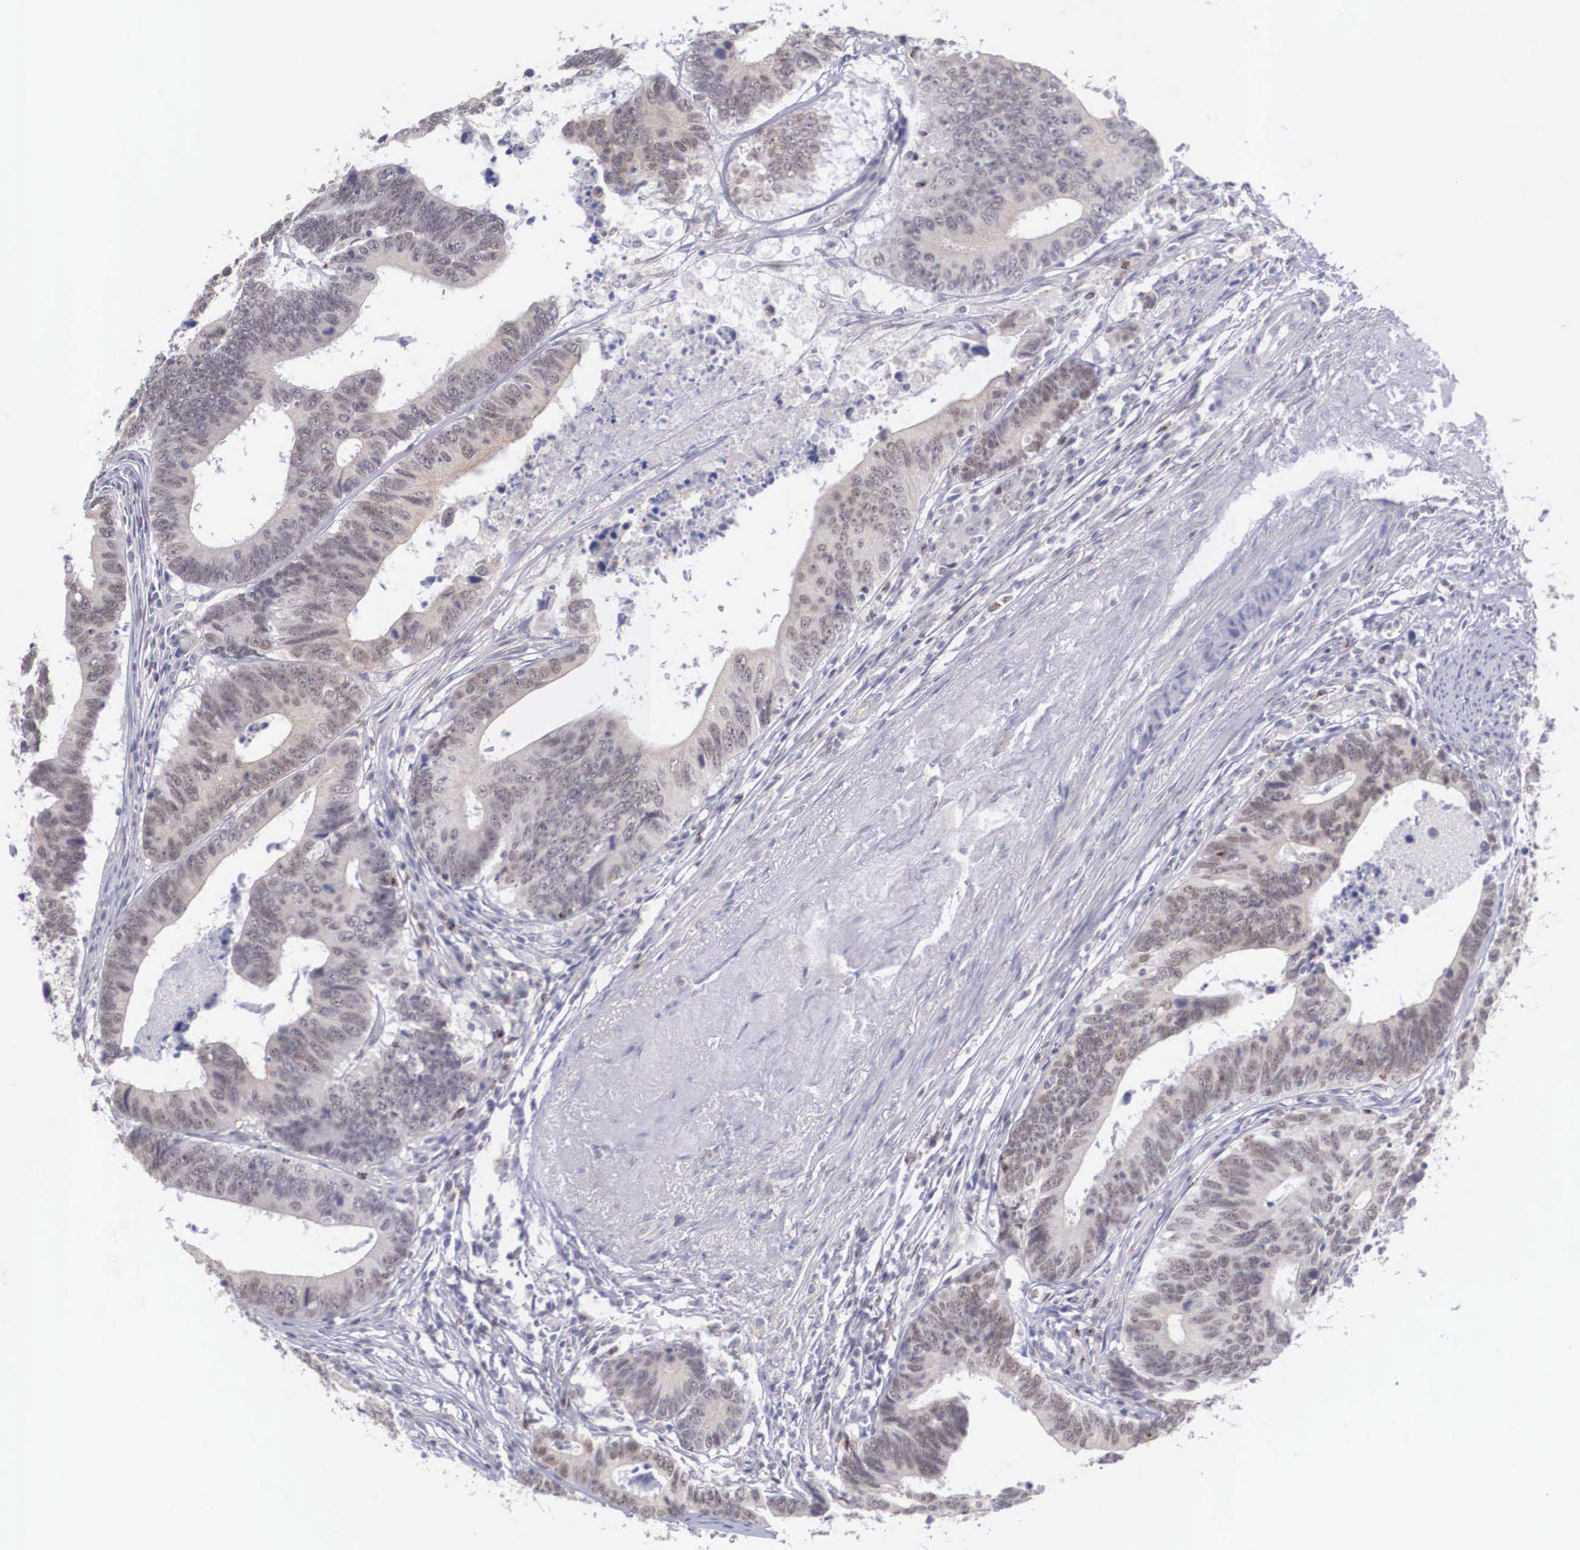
{"staining": {"intensity": "weak", "quantity": ">75%", "location": "cytoplasmic/membranous,nuclear"}, "tissue": "colorectal cancer", "cell_type": "Tumor cells", "image_type": "cancer", "snomed": [{"axis": "morphology", "description": "Adenocarcinoma, NOS"}, {"axis": "topography", "description": "Colon"}], "caption": "There is low levels of weak cytoplasmic/membranous and nuclear expression in tumor cells of colorectal cancer, as demonstrated by immunohistochemical staining (brown color).", "gene": "NINL", "patient": {"sex": "female", "age": 78}}